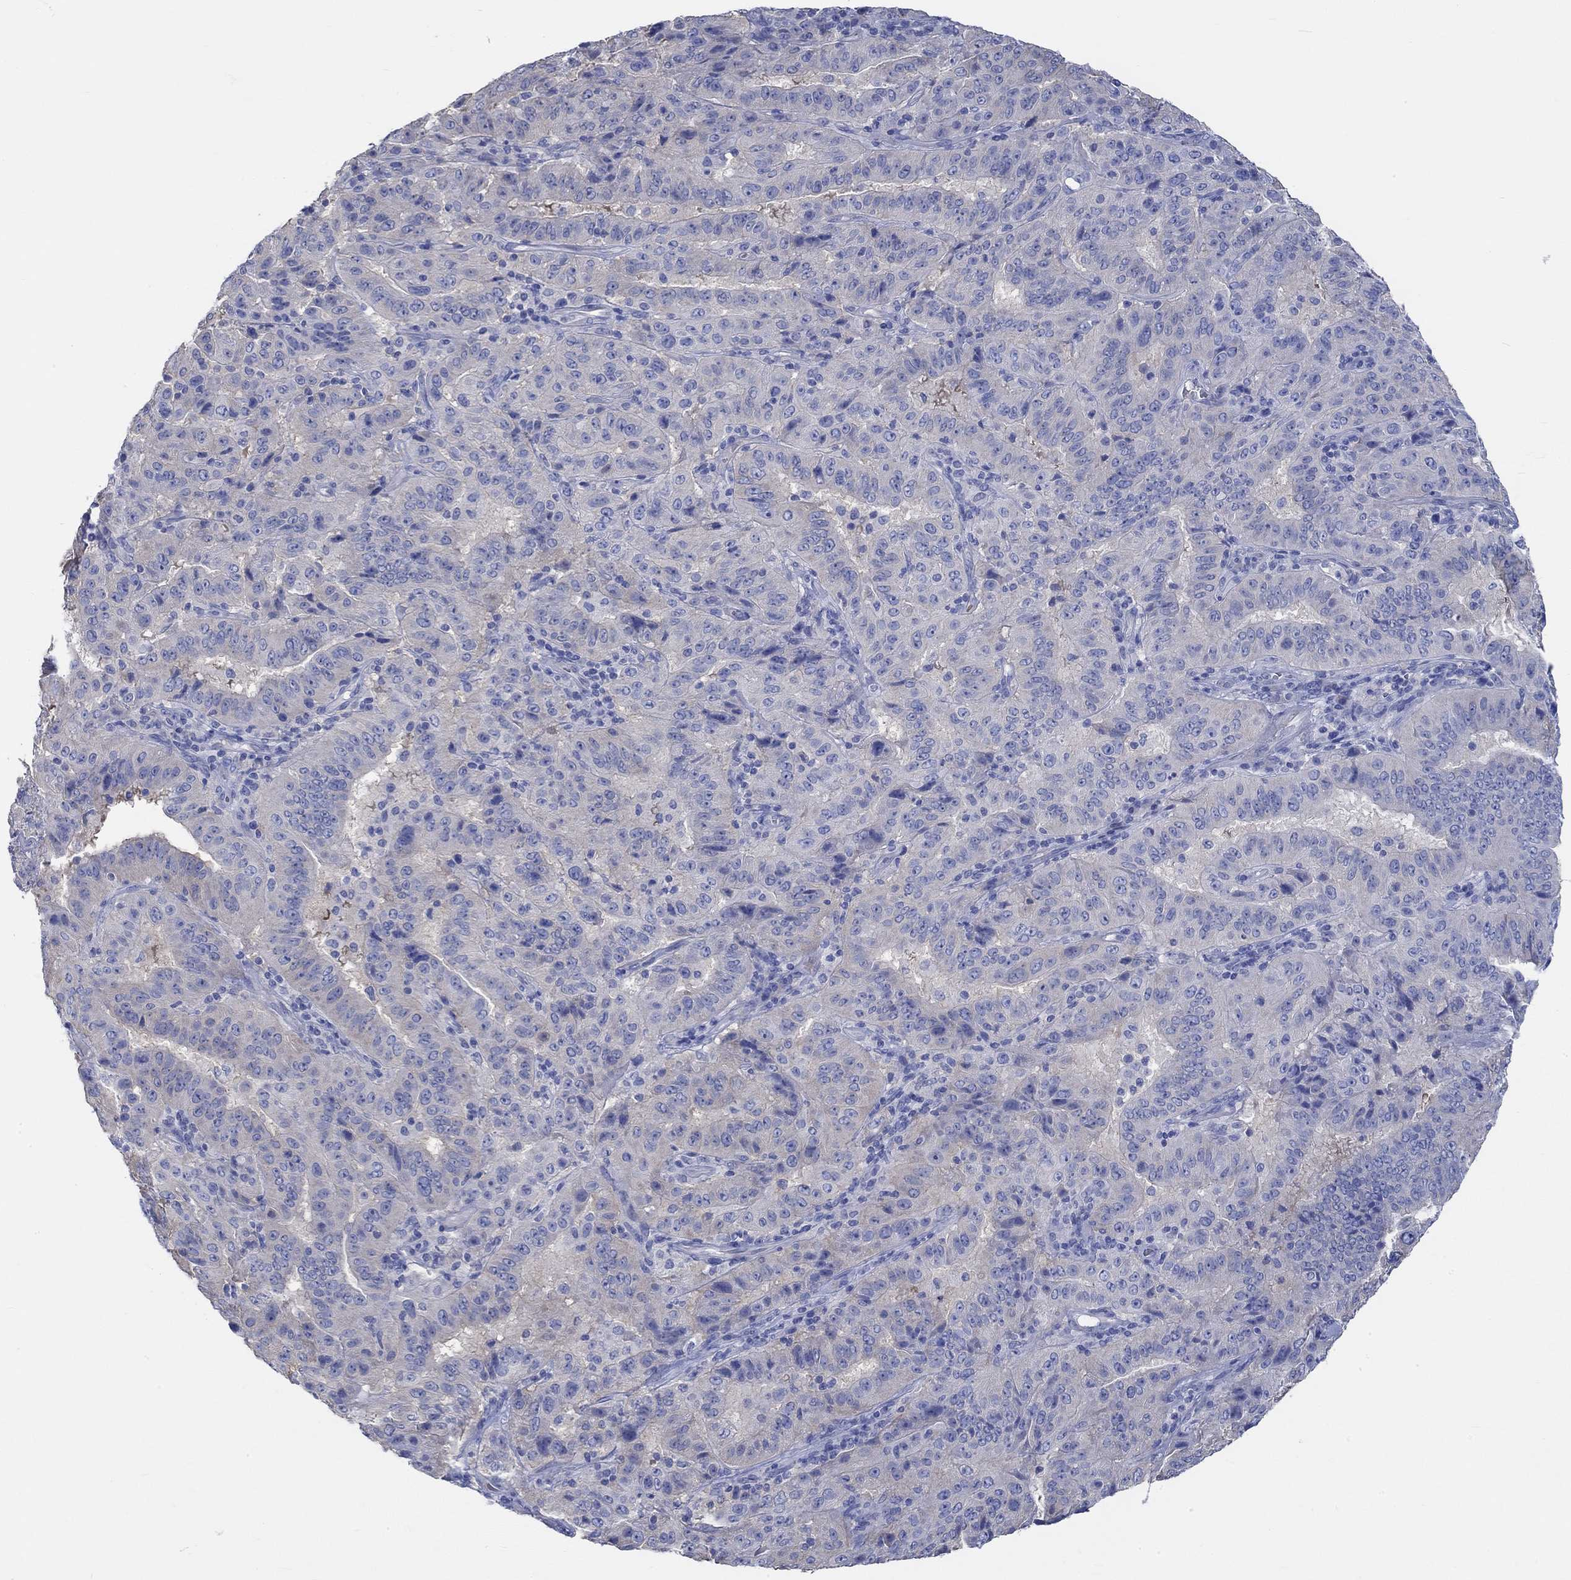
{"staining": {"intensity": "negative", "quantity": "none", "location": "none"}, "tissue": "pancreatic cancer", "cell_type": "Tumor cells", "image_type": "cancer", "snomed": [{"axis": "morphology", "description": "Adenocarcinoma, NOS"}, {"axis": "topography", "description": "Pancreas"}], "caption": "Immunohistochemistry (IHC) photomicrograph of human pancreatic cancer stained for a protein (brown), which demonstrates no staining in tumor cells.", "gene": "KCNA1", "patient": {"sex": "male", "age": 63}}